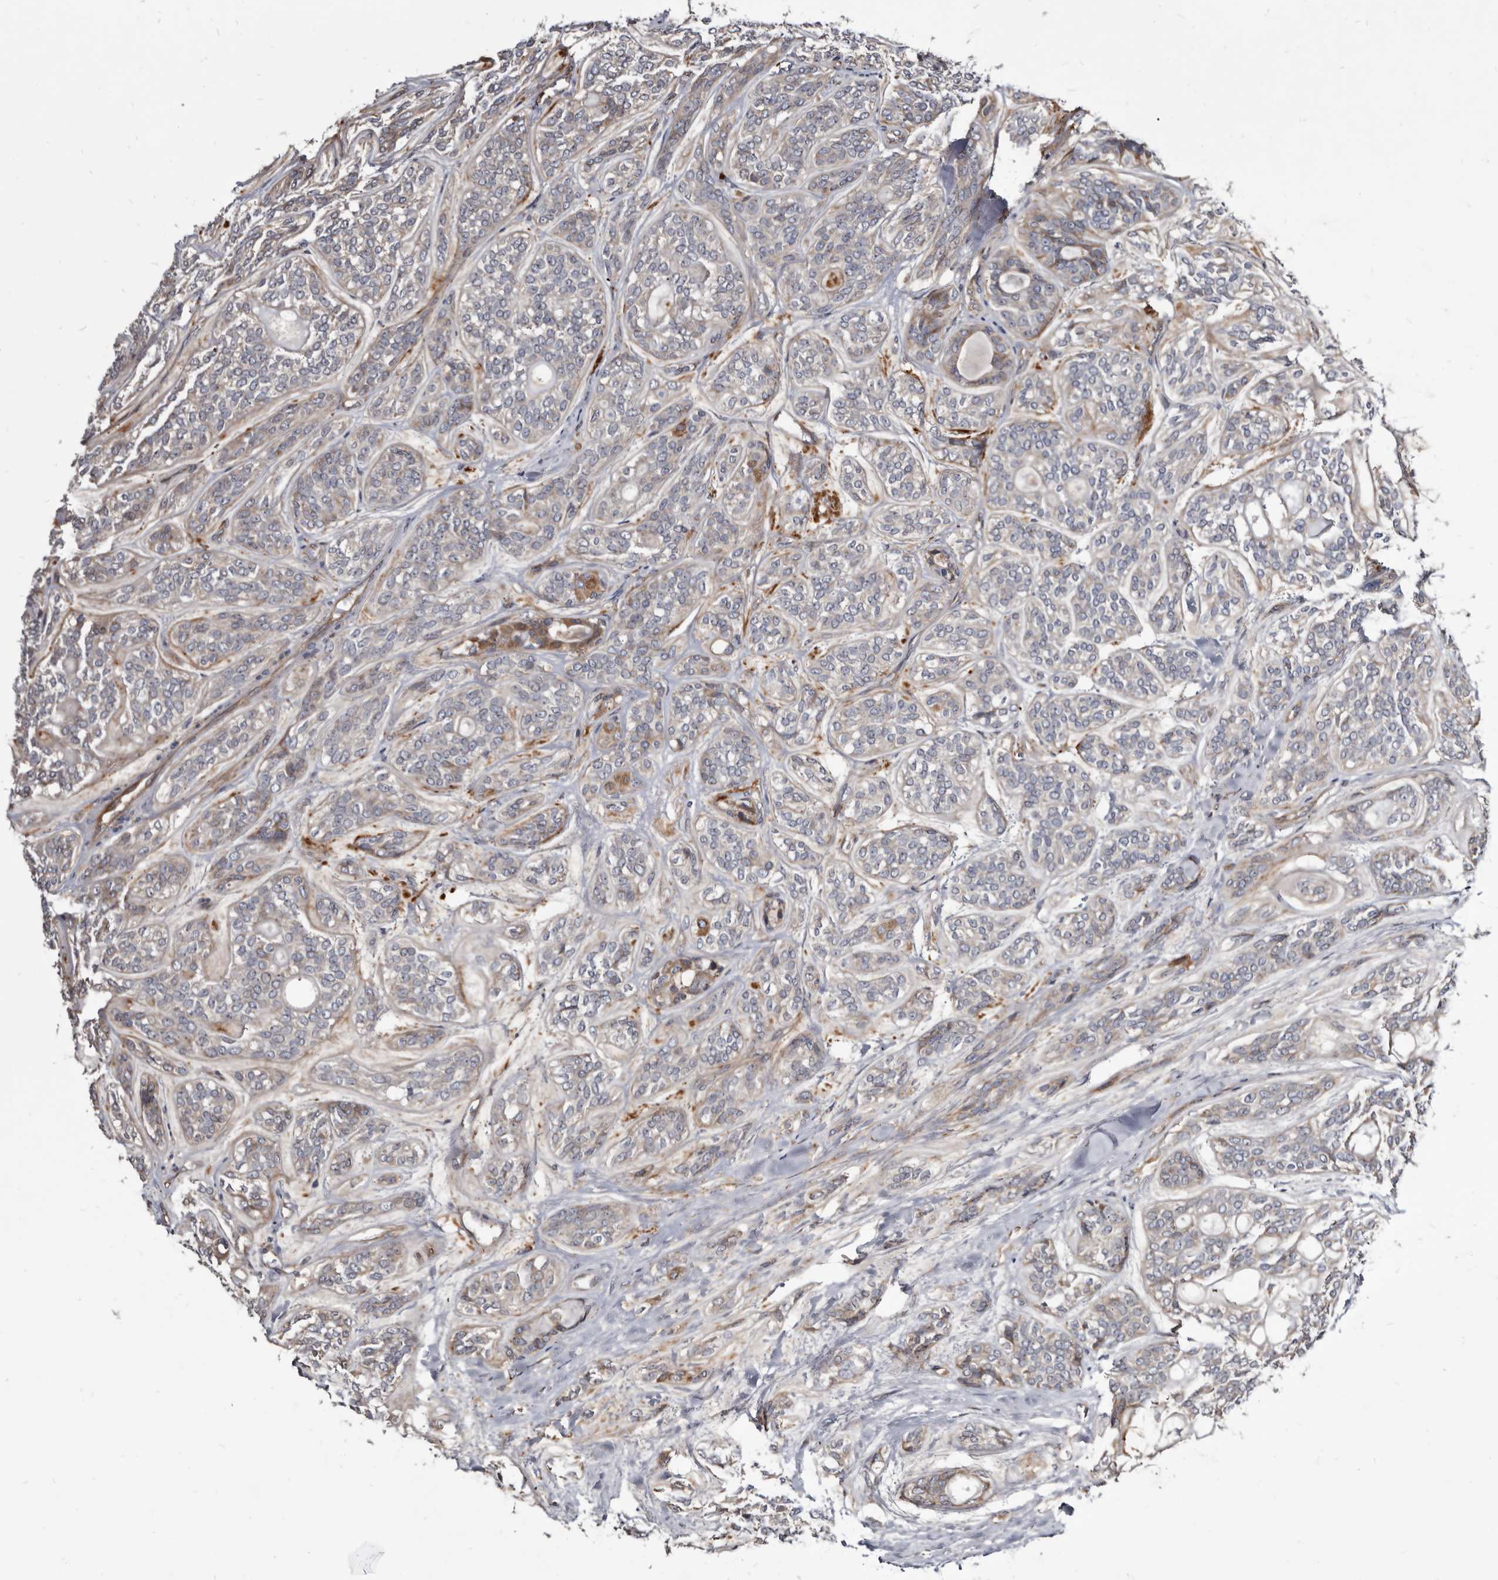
{"staining": {"intensity": "moderate", "quantity": "<25%", "location": "cytoplasmic/membranous"}, "tissue": "head and neck cancer", "cell_type": "Tumor cells", "image_type": "cancer", "snomed": [{"axis": "morphology", "description": "Adenocarcinoma, NOS"}, {"axis": "topography", "description": "Head-Neck"}], "caption": "This micrograph shows immunohistochemistry staining of adenocarcinoma (head and neck), with low moderate cytoplasmic/membranous expression in approximately <25% of tumor cells.", "gene": "CTSA", "patient": {"sex": "male", "age": 66}}